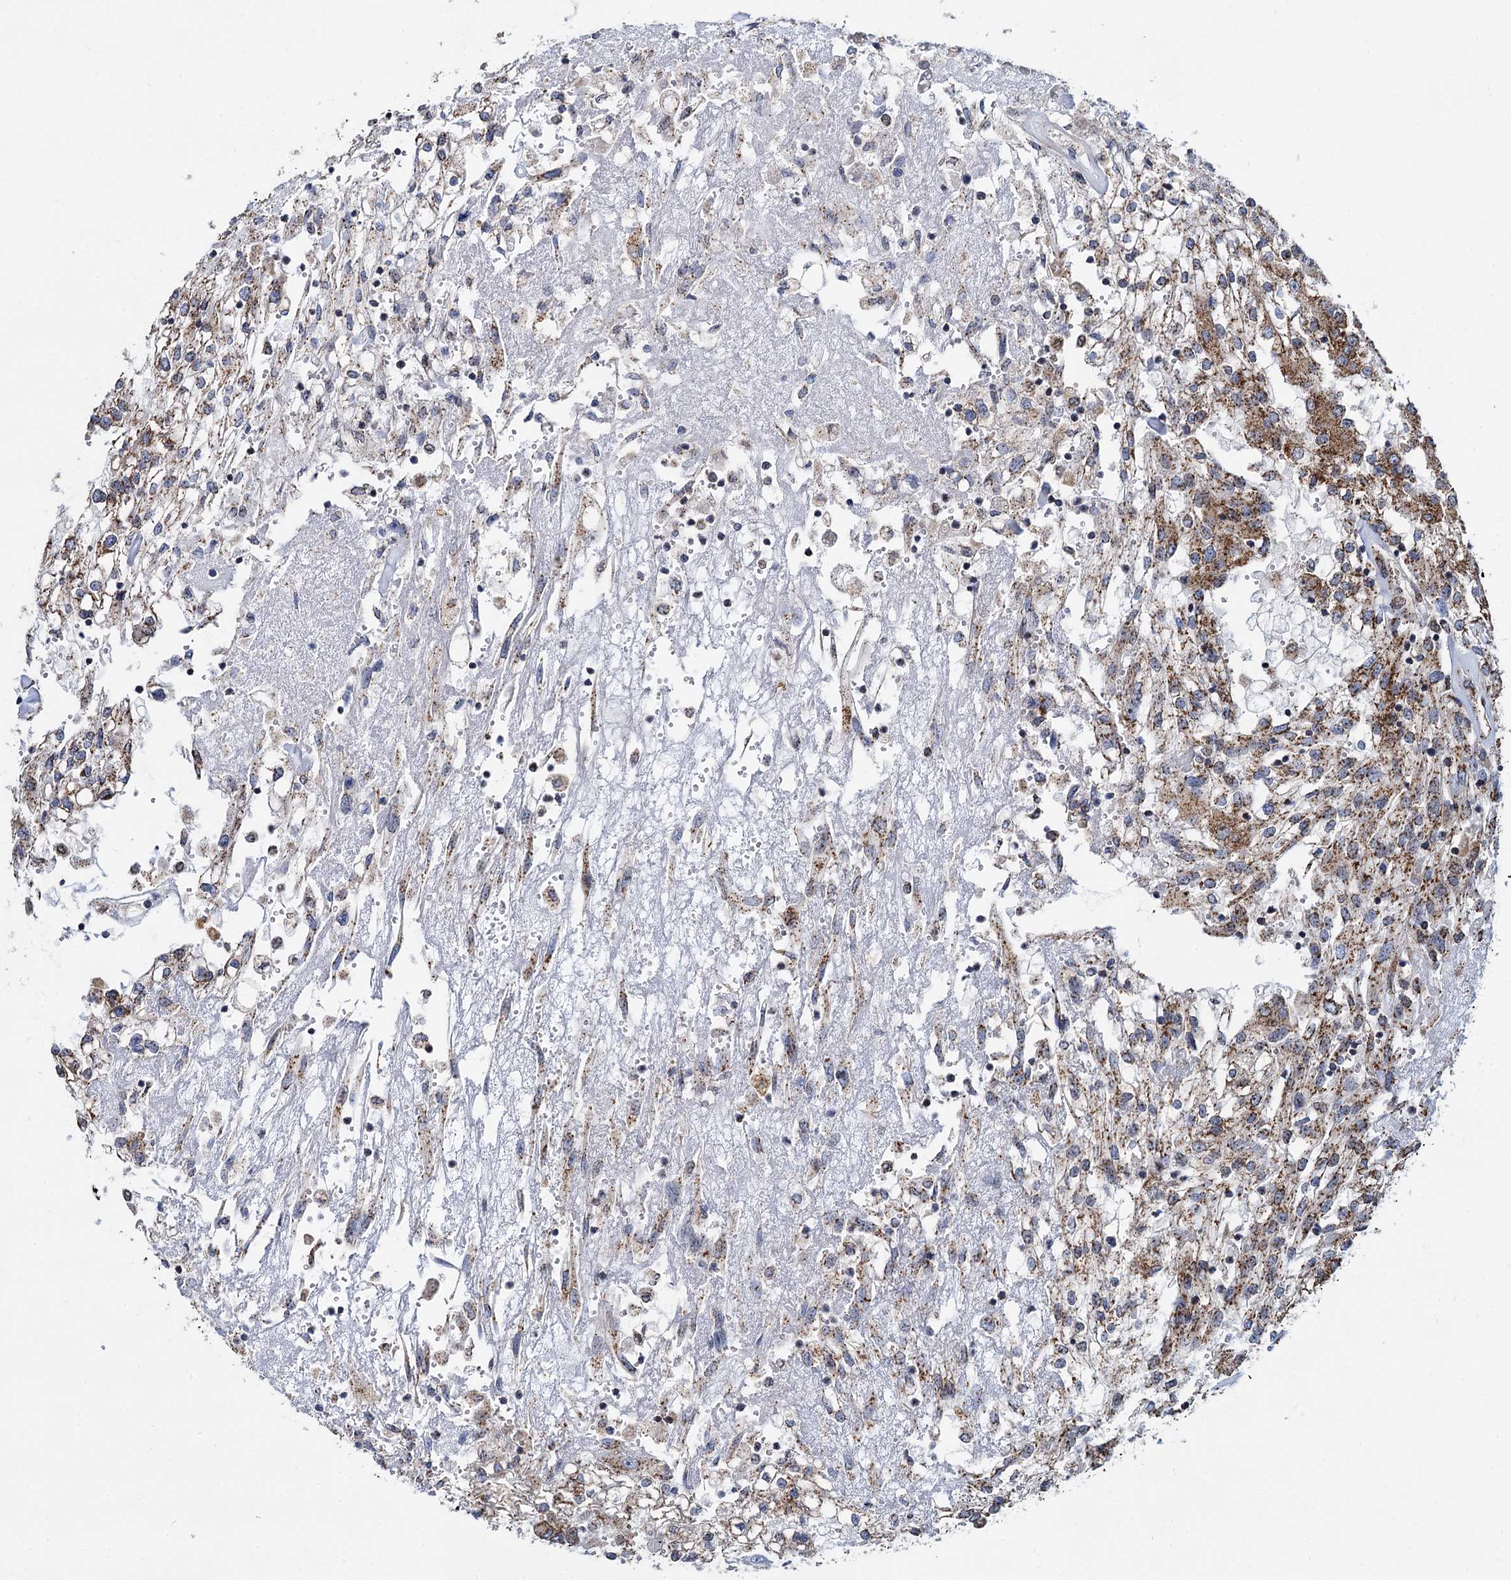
{"staining": {"intensity": "moderate", "quantity": ">75%", "location": "cytoplasmic/membranous"}, "tissue": "renal cancer", "cell_type": "Tumor cells", "image_type": "cancer", "snomed": [{"axis": "morphology", "description": "Adenocarcinoma, NOS"}, {"axis": "topography", "description": "Kidney"}], "caption": "IHC of human renal cancer (adenocarcinoma) exhibits medium levels of moderate cytoplasmic/membranous positivity in about >75% of tumor cells. (Brightfield microscopy of DAB IHC at high magnification).", "gene": "SUPT20H", "patient": {"sex": "female", "age": 52}}